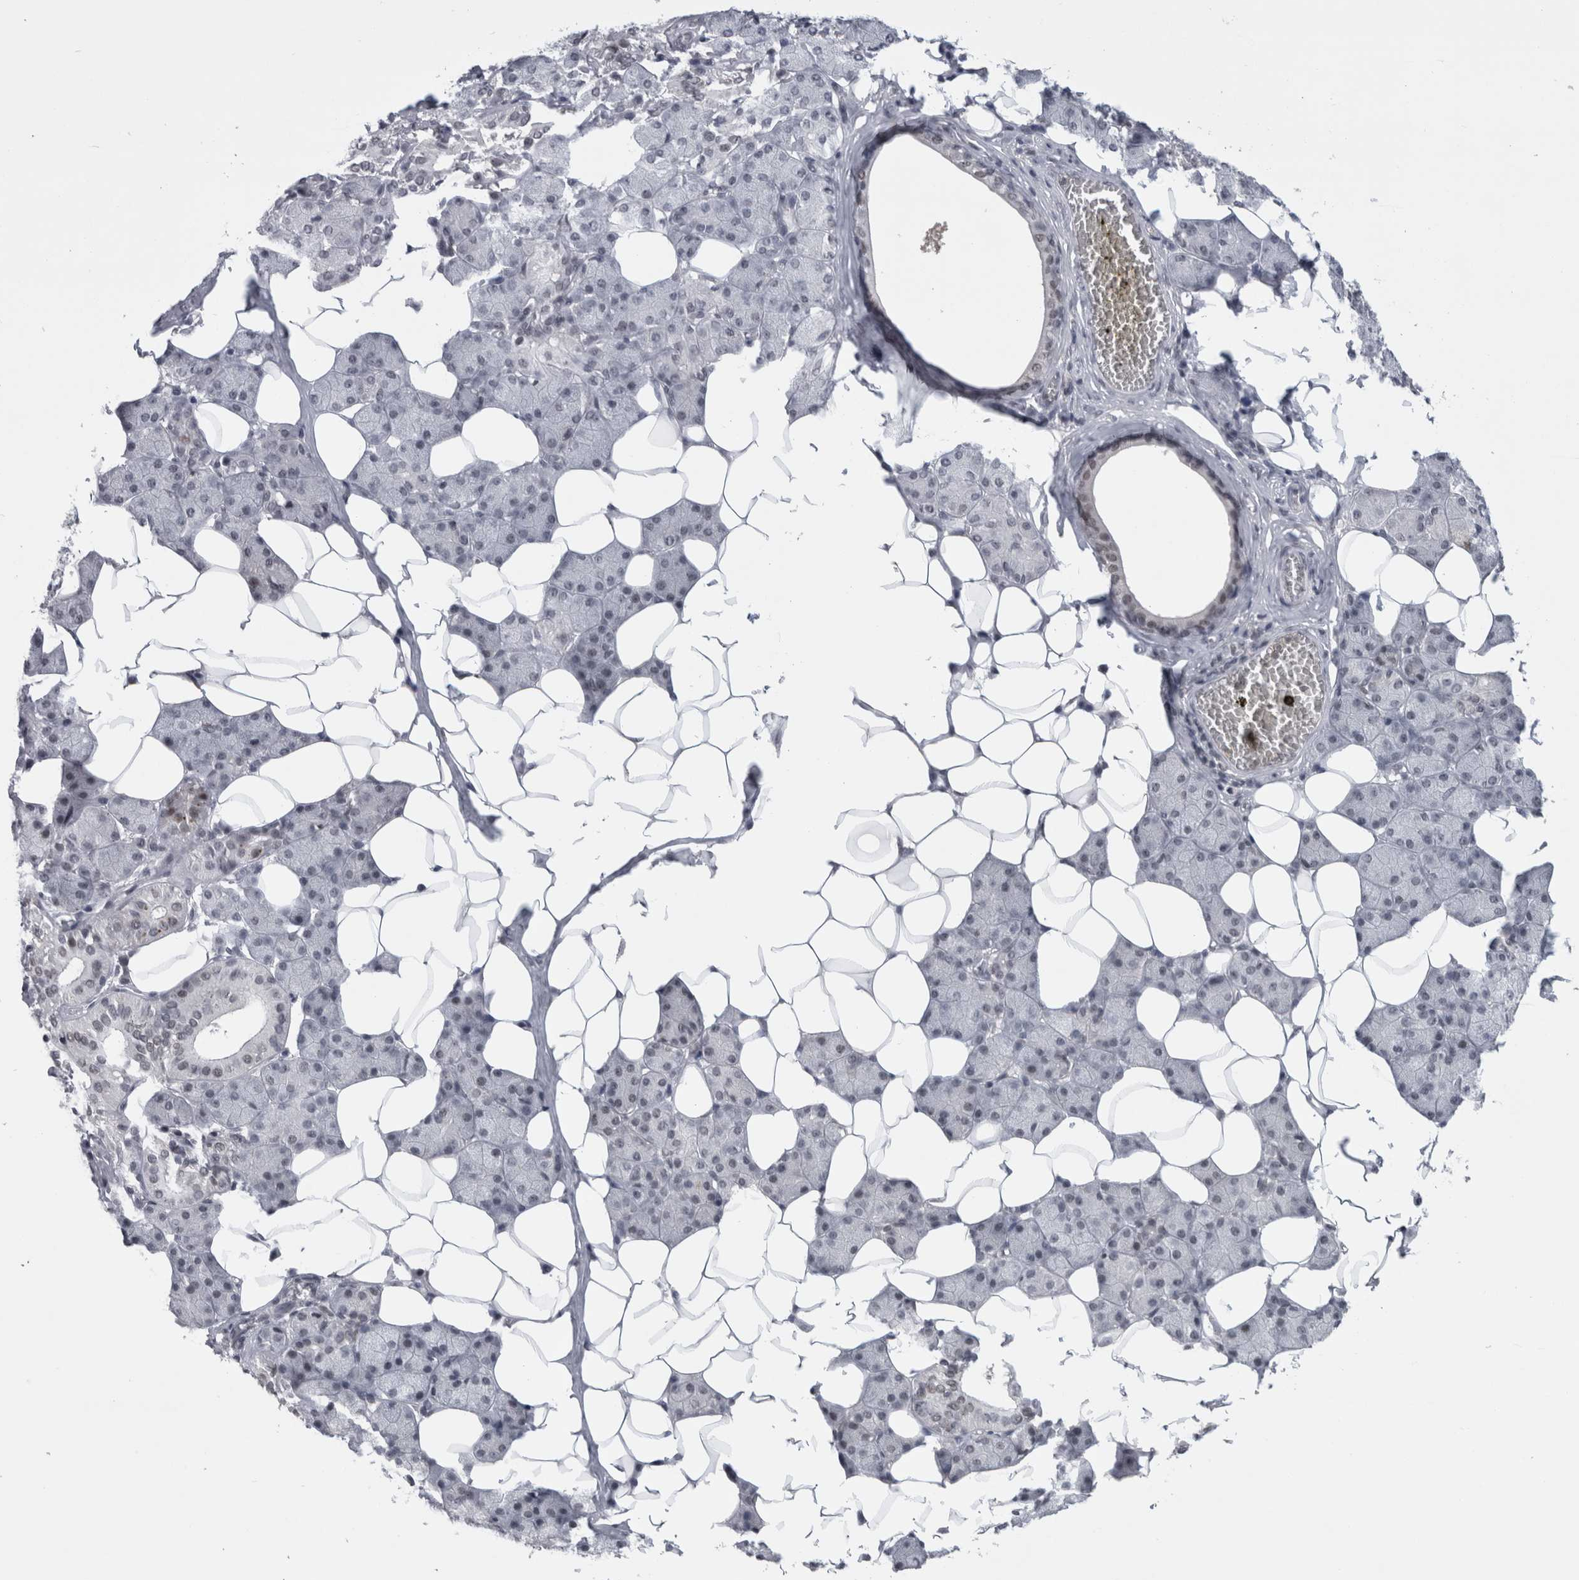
{"staining": {"intensity": "negative", "quantity": "none", "location": "none"}, "tissue": "salivary gland", "cell_type": "Glandular cells", "image_type": "normal", "snomed": [{"axis": "morphology", "description": "Normal tissue, NOS"}, {"axis": "topography", "description": "Salivary gland"}], "caption": "Immunohistochemistry of benign human salivary gland exhibits no expression in glandular cells. (Stains: DAB (3,3'-diaminobenzidine) immunohistochemistry (IHC) with hematoxylin counter stain, Microscopy: brightfield microscopy at high magnification).", "gene": "PSMB2", "patient": {"sex": "female", "age": 33}}